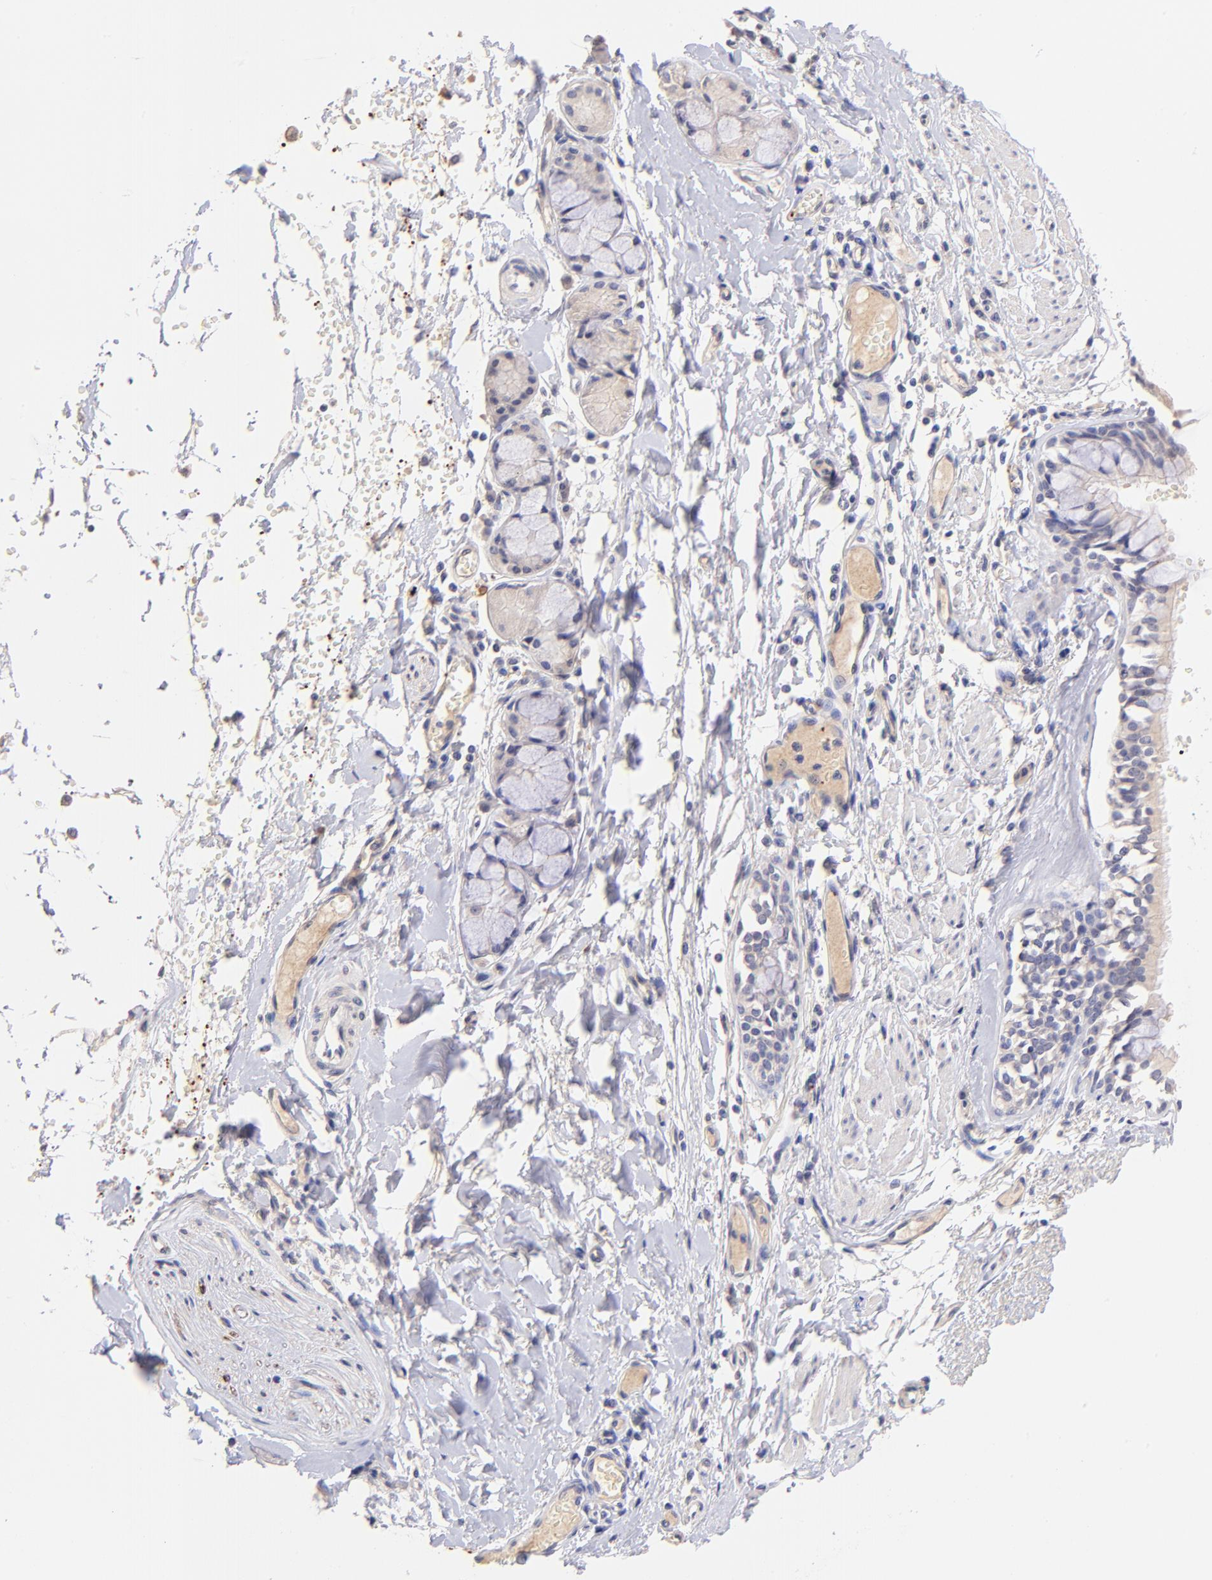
{"staining": {"intensity": "weak", "quantity": "25%-75%", "location": "cytoplasmic/membranous"}, "tissue": "bronchus", "cell_type": "Respiratory epithelial cells", "image_type": "normal", "snomed": [{"axis": "morphology", "description": "Normal tissue, NOS"}, {"axis": "topography", "description": "Bronchus"}, {"axis": "topography", "description": "Lung"}], "caption": "Protein staining of unremarkable bronchus demonstrates weak cytoplasmic/membranous staining in approximately 25%-75% of respiratory epithelial cells. (DAB (3,3'-diaminobenzidine) IHC with brightfield microscopy, high magnification).", "gene": "SPARC", "patient": {"sex": "female", "age": 56}}